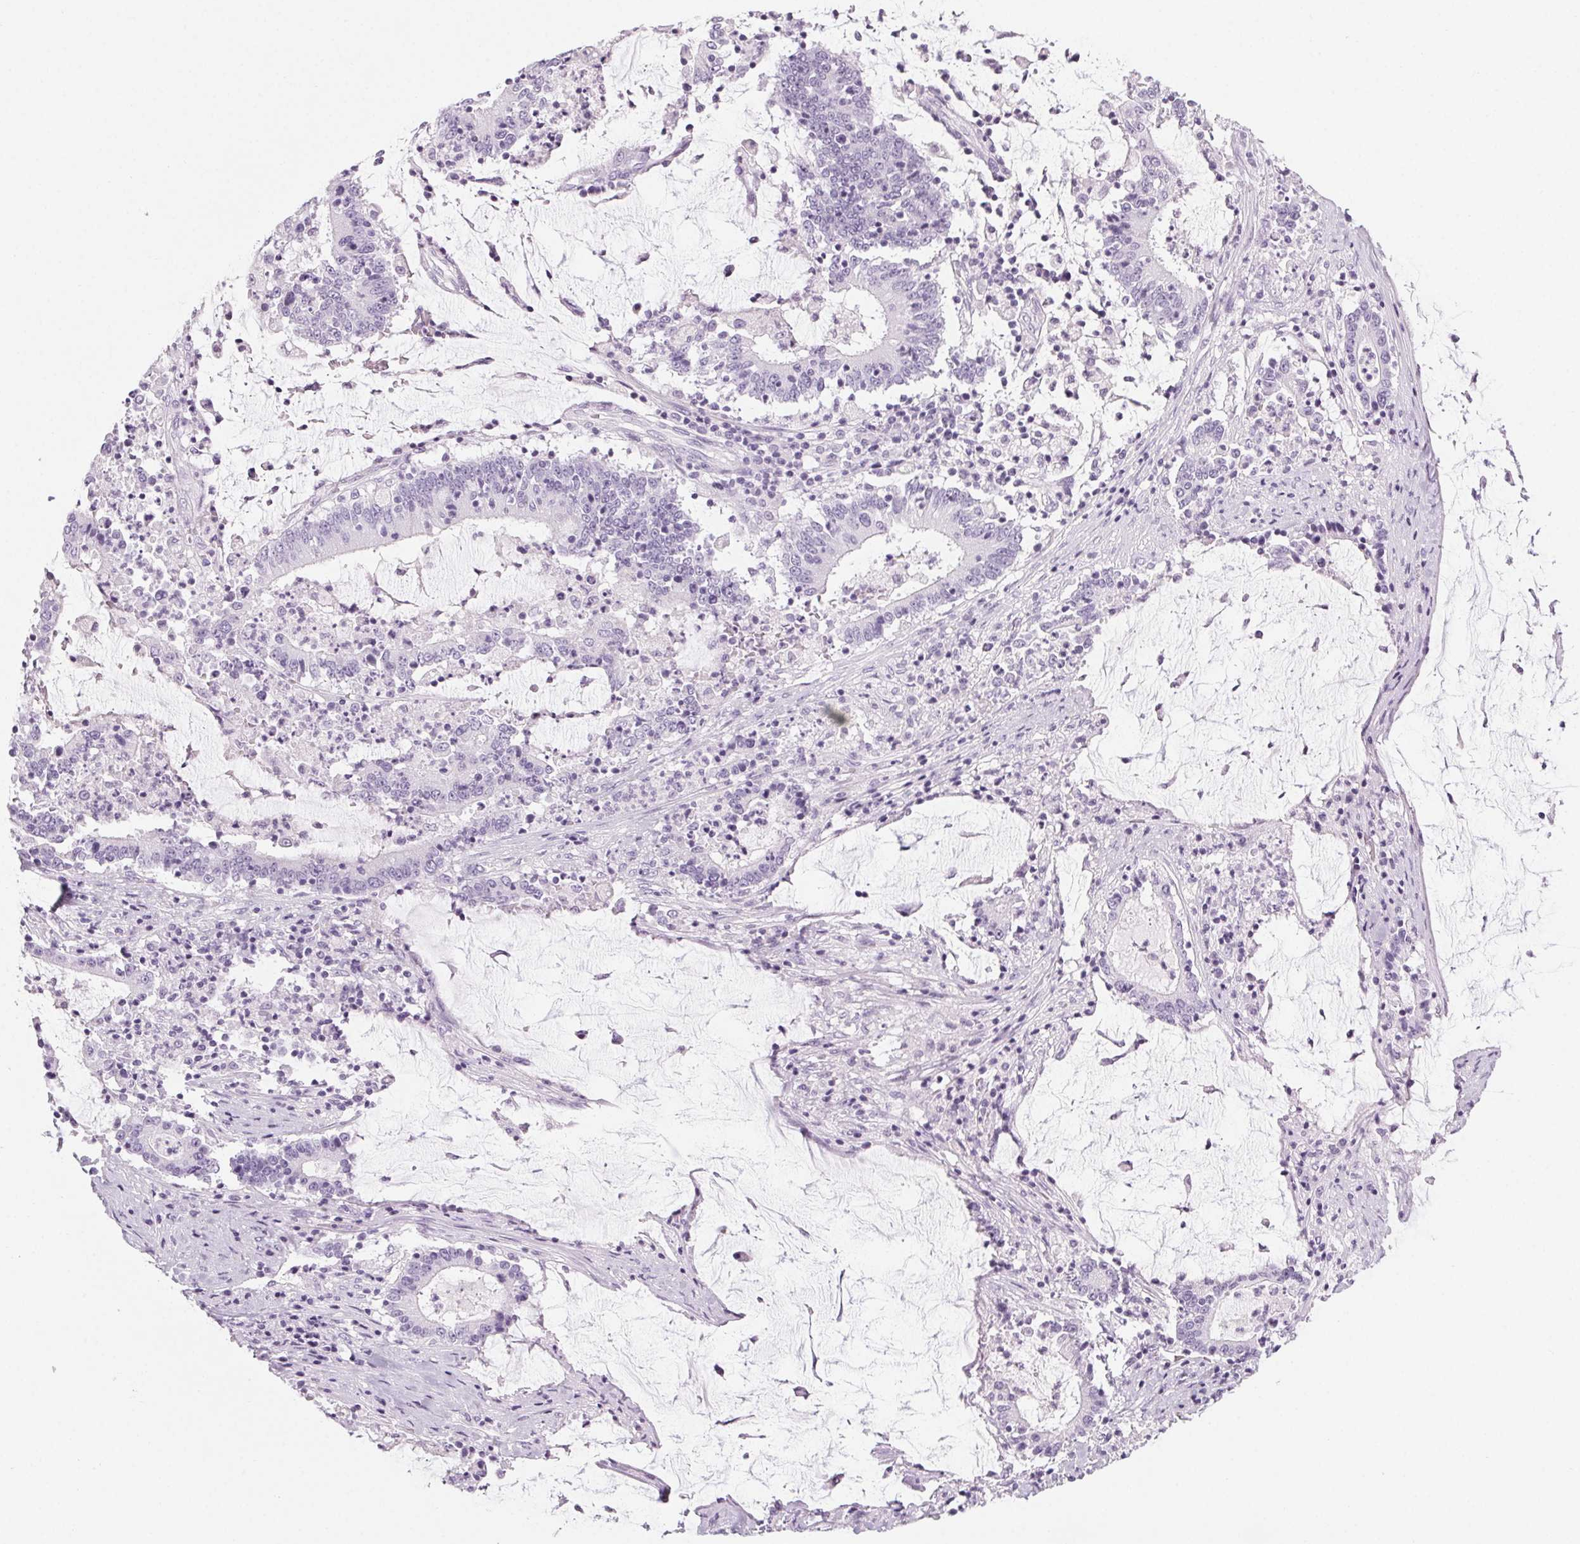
{"staining": {"intensity": "negative", "quantity": "none", "location": "none"}, "tissue": "stomach cancer", "cell_type": "Tumor cells", "image_type": "cancer", "snomed": [{"axis": "morphology", "description": "Adenocarcinoma, NOS"}, {"axis": "topography", "description": "Stomach, upper"}], "caption": "Immunohistochemistry histopathology image of neoplastic tissue: human adenocarcinoma (stomach) stained with DAB (3,3'-diaminobenzidine) reveals no significant protein positivity in tumor cells. The staining was performed using DAB to visualize the protein expression in brown, while the nuclei were stained in blue with hematoxylin (Magnification: 20x).", "gene": "LRP2", "patient": {"sex": "male", "age": 68}}